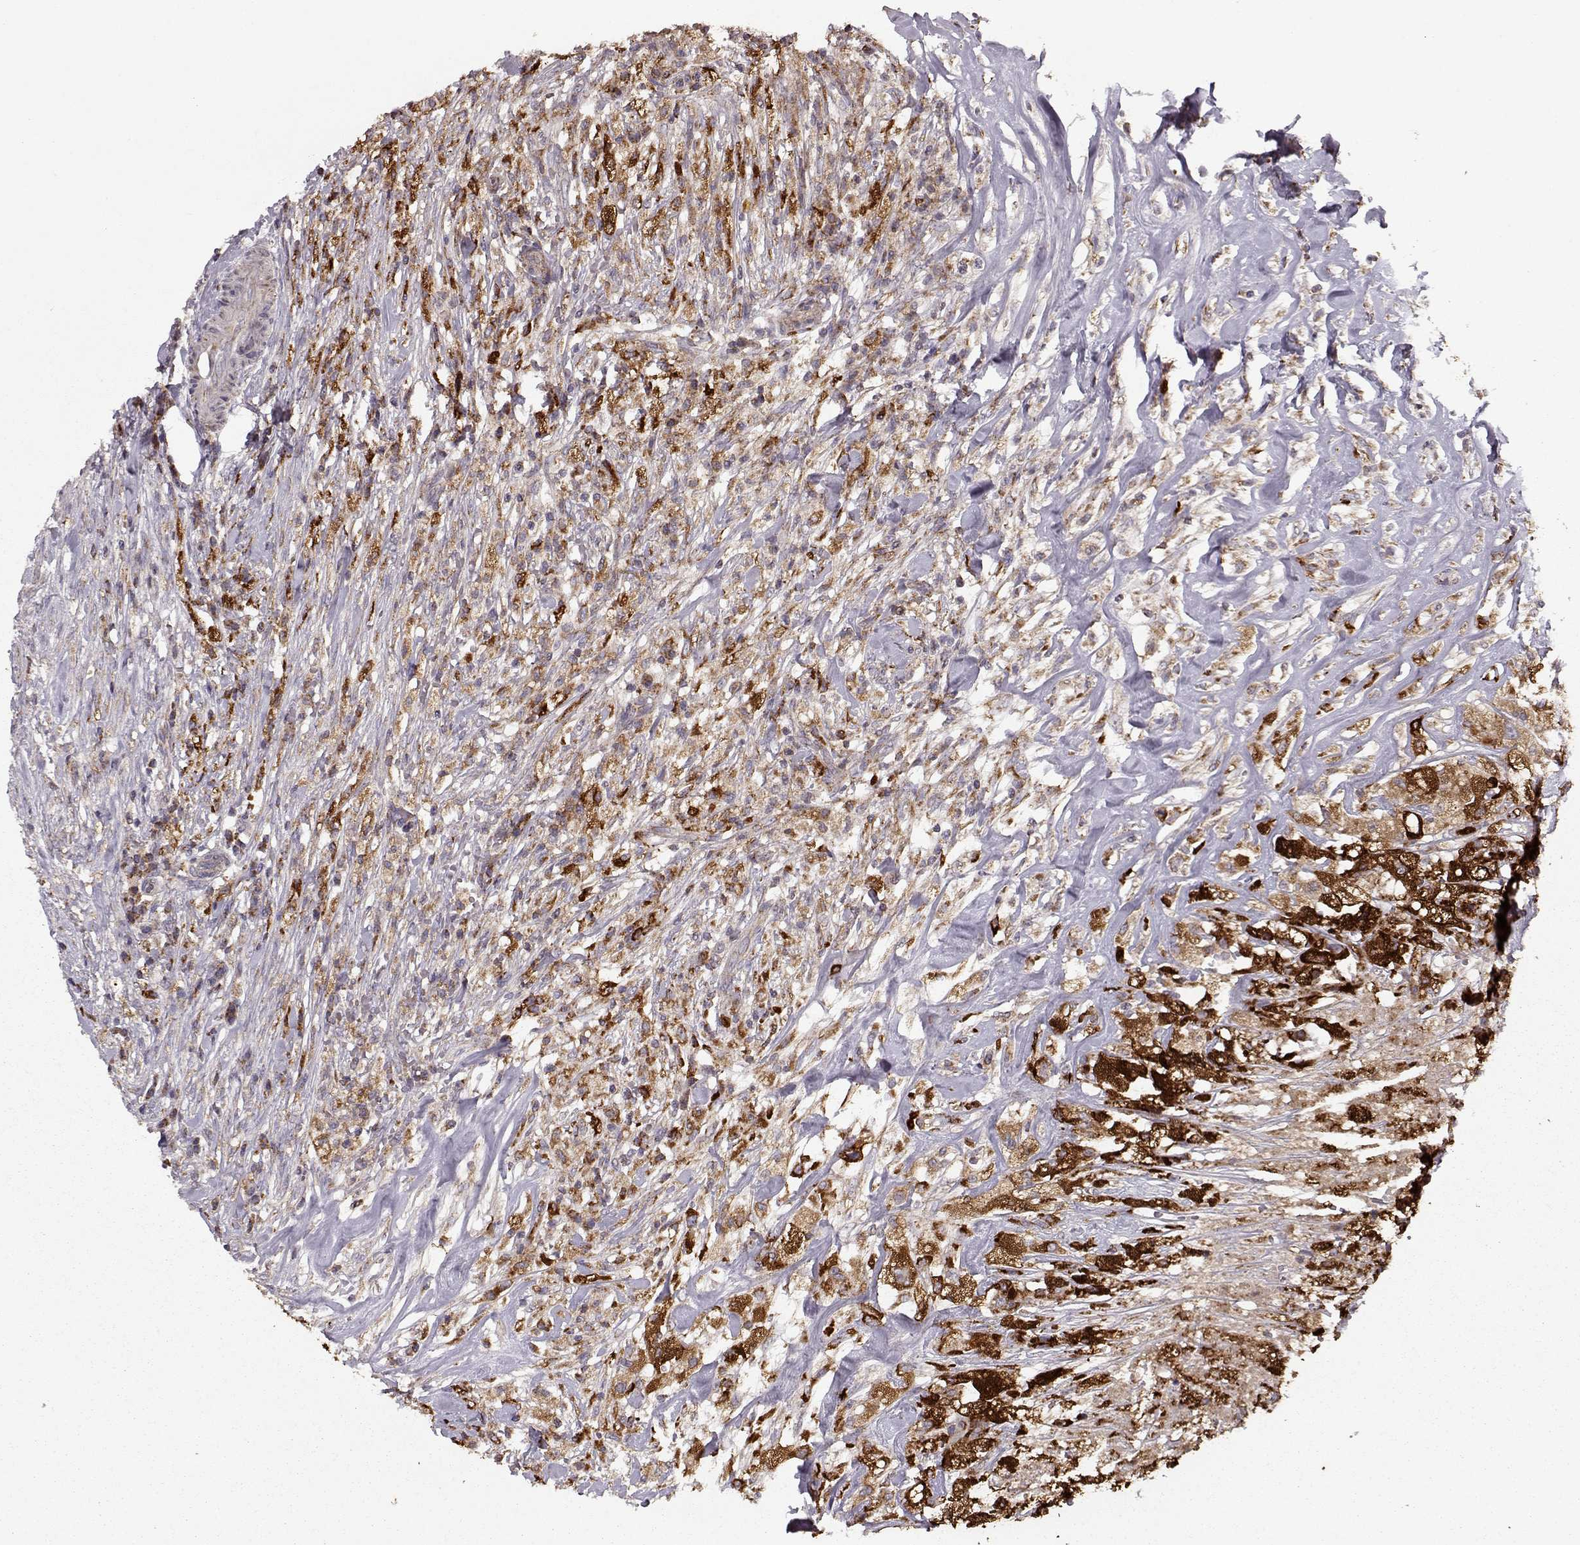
{"staining": {"intensity": "strong", "quantity": ">75%", "location": "cytoplasmic/membranous"}, "tissue": "testis cancer", "cell_type": "Tumor cells", "image_type": "cancer", "snomed": [{"axis": "morphology", "description": "Necrosis, NOS"}, {"axis": "morphology", "description": "Carcinoma, Embryonal, NOS"}, {"axis": "topography", "description": "Testis"}], "caption": "Testis embryonal carcinoma was stained to show a protein in brown. There is high levels of strong cytoplasmic/membranous expression in approximately >75% of tumor cells. (DAB (3,3'-diaminobenzidine) IHC with brightfield microscopy, high magnification).", "gene": "CMTM3", "patient": {"sex": "male", "age": 19}}